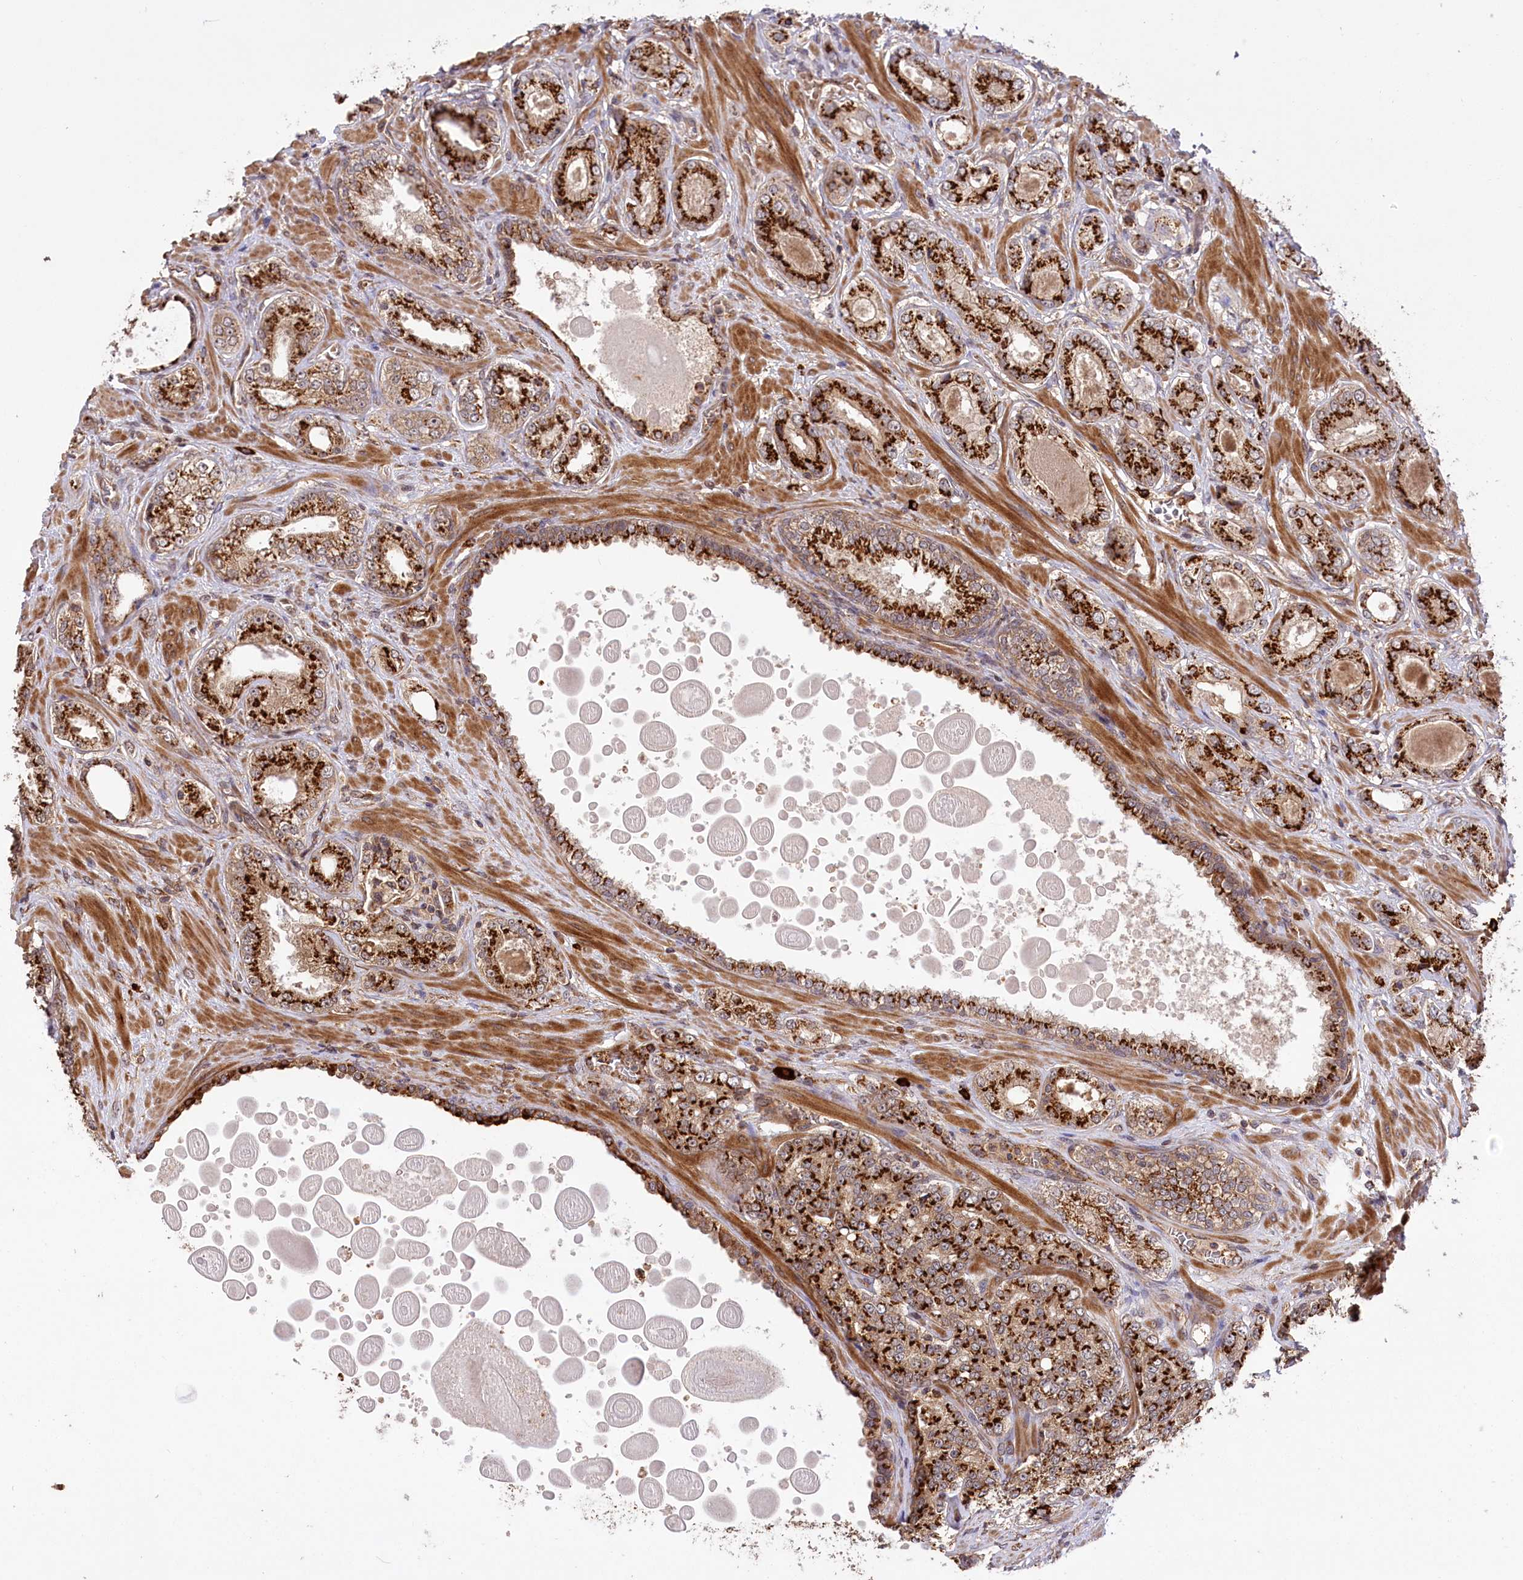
{"staining": {"intensity": "strong", "quantity": ">75%", "location": "cytoplasmic/membranous"}, "tissue": "prostate cancer", "cell_type": "Tumor cells", "image_type": "cancer", "snomed": [{"axis": "morphology", "description": "Normal tissue, NOS"}, {"axis": "morphology", "description": "Adenocarcinoma, High grade"}, {"axis": "topography", "description": "Prostate"}], "caption": "There is high levels of strong cytoplasmic/membranous staining in tumor cells of prostate cancer (adenocarcinoma (high-grade)), as demonstrated by immunohistochemical staining (brown color).", "gene": "CARD19", "patient": {"sex": "male", "age": 83}}